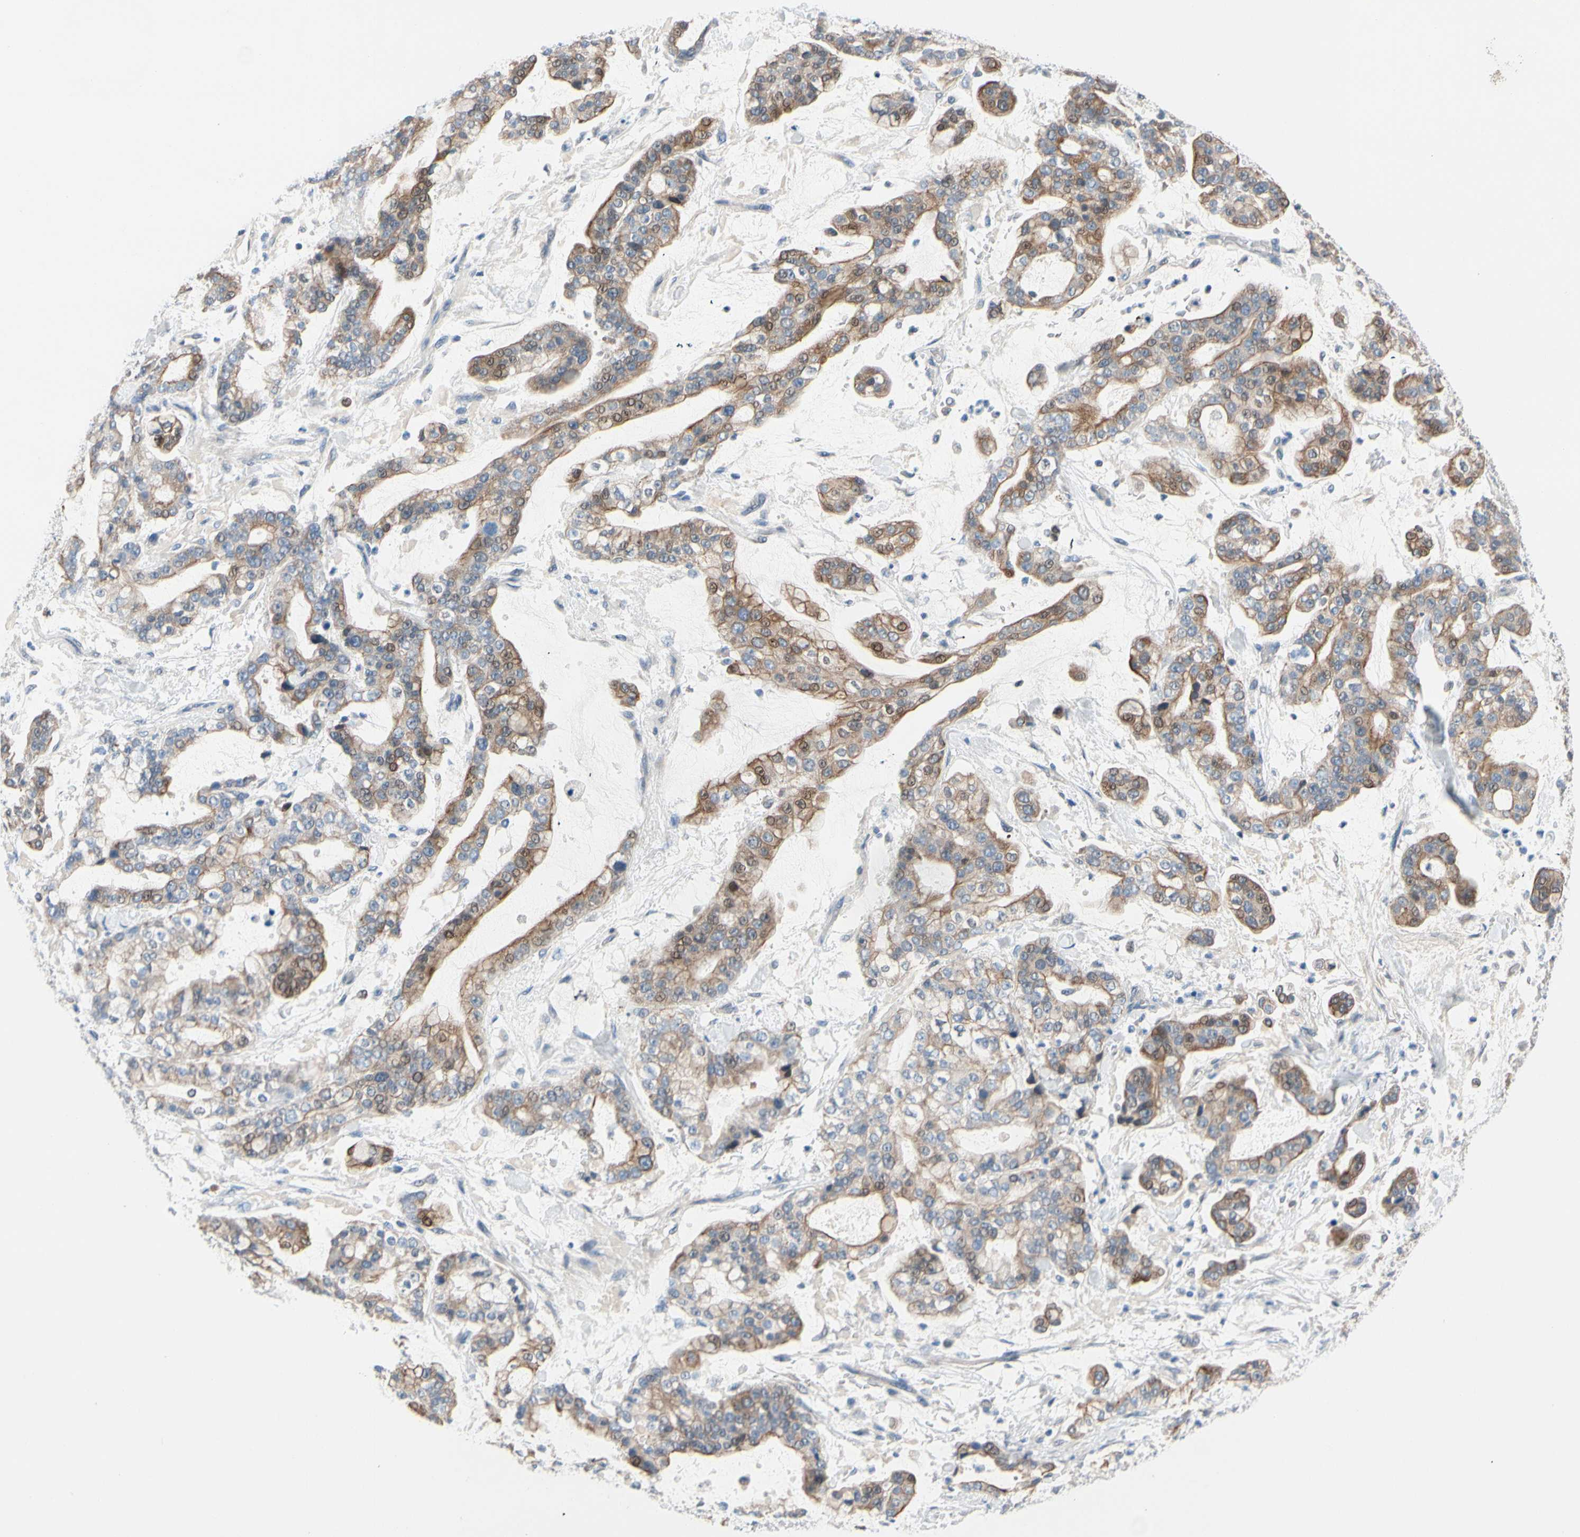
{"staining": {"intensity": "moderate", "quantity": ">75%", "location": "cytoplasmic/membranous,nuclear"}, "tissue": "stomach cancer", "cell_type": "Tumor cells", "image_type": "cancer", "snomed": [{"axis": "morphology", "description": "Normal tissue, NOS"}, {"axis": "morphology", "description": "Adenocarcinoma, NOS"}, {"axis": "topography", "description": "Stomach, upper"}, {"axis": "topography", "description": "Stomach"}], "caption": "Tumor cells reveal medium levels of moderate cytoplasmic/membranous and nuclear expression in approximately >75% of cells in stomach cancer (adenocarcinoma).", "gene": "ZNF132", "patient": {"sex": "male", "age": 76}}